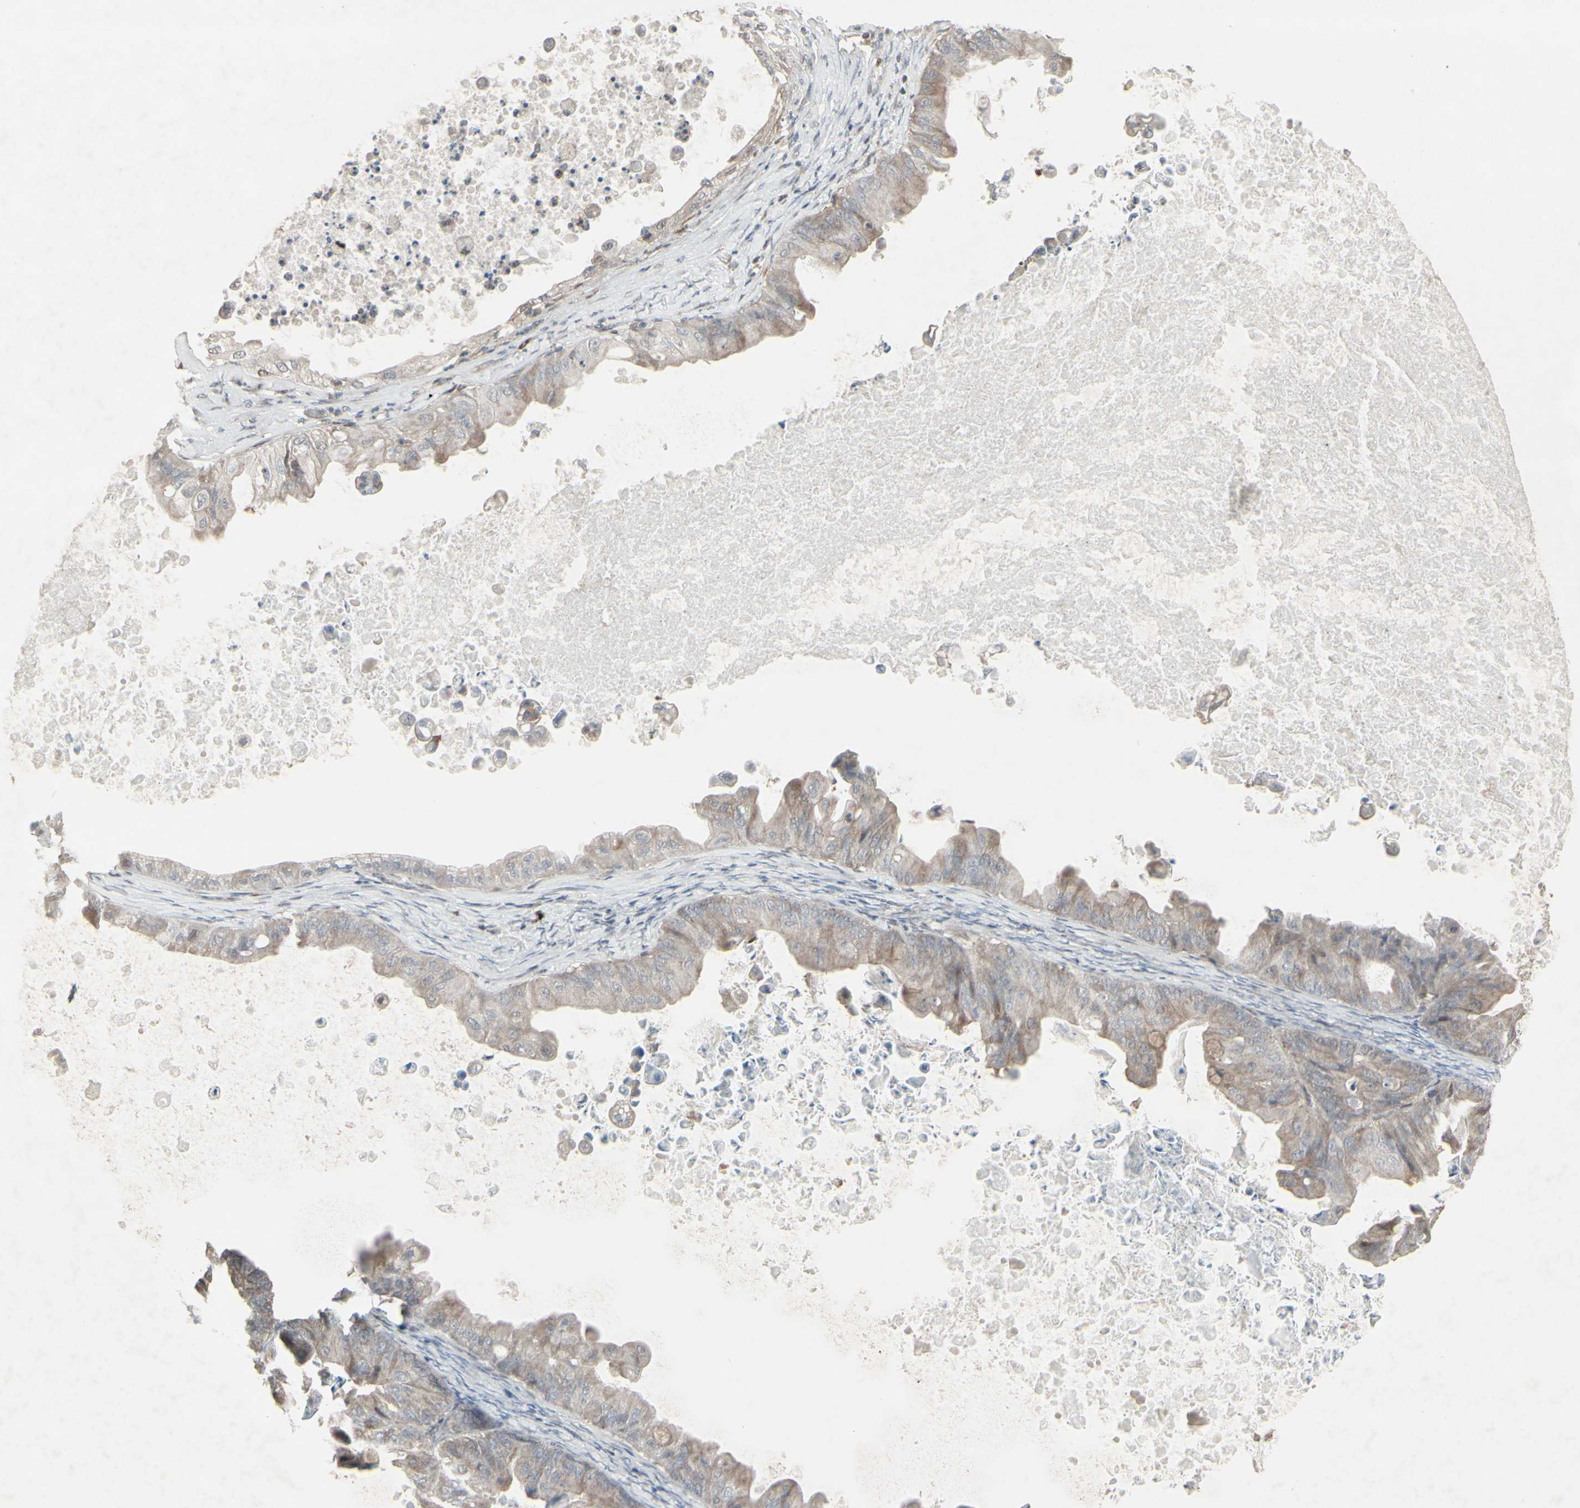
{"staining": {"intensity": "weak", "quantity": ">75%", "location": "cytoplasmic/membranous"}, "tissue": "ovarian cancer", "cell_type": "Tumor cells", "image_type": "cancer", "snomed": [{"axis": "morphology", "description": "Cystadenocarcinoma, mucinous, NOS"}, {"axis": "topography", "description": "Ovary"}], "caption": "Immunohistochemistry (IHC) micrograph of human ovarian cancer (mucinous cystadenocarcinoma) stained for a protein (brown), which demonstrates low levels of weak cytoplasmic/membranous expression in approximately >75% of tumor cells.", "gene": "CD33", "patient": {"sex": "female", "age": 37}}